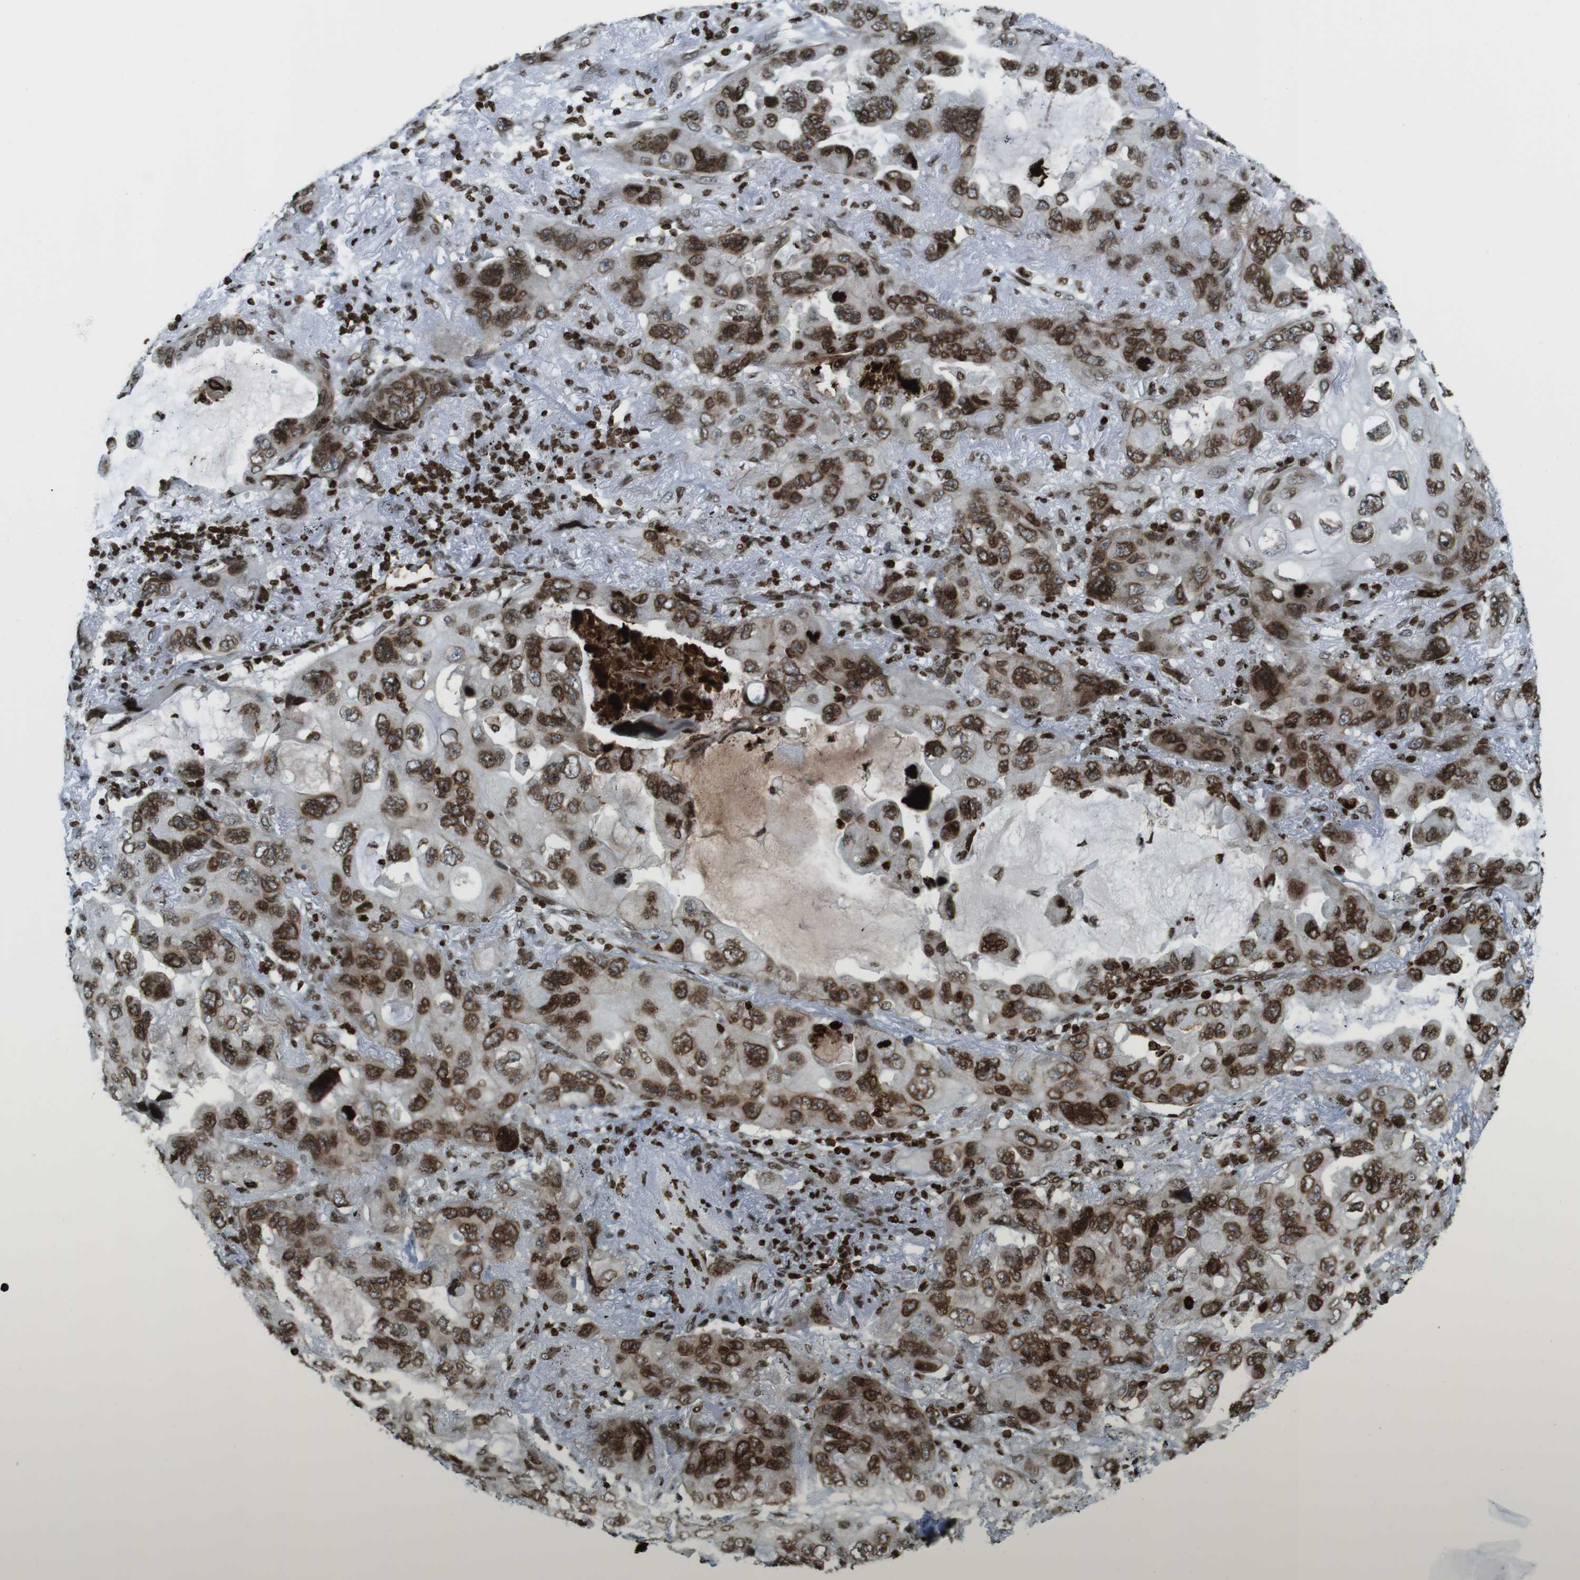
{"staining": {"intensity": "strong", "quantity": ">75%", "location": "nuclear"}, "tissue": "lung cancer", "cell_type": "Tumor cells", "image_type": "cancer", "snomed": [{"axis": "morphology", "description": "Squamous cell carcinoma, NOS"}, {"axis": "topography", "description": "Lung"}], "caption": "Lung squamous cell carcinoma tissue displays strong nuclear expression in about >75% of tumor cells, visualized by immunohistochemistry.", "gene": "H2AC8", "patient": {"sex": "female", "age": 73}}